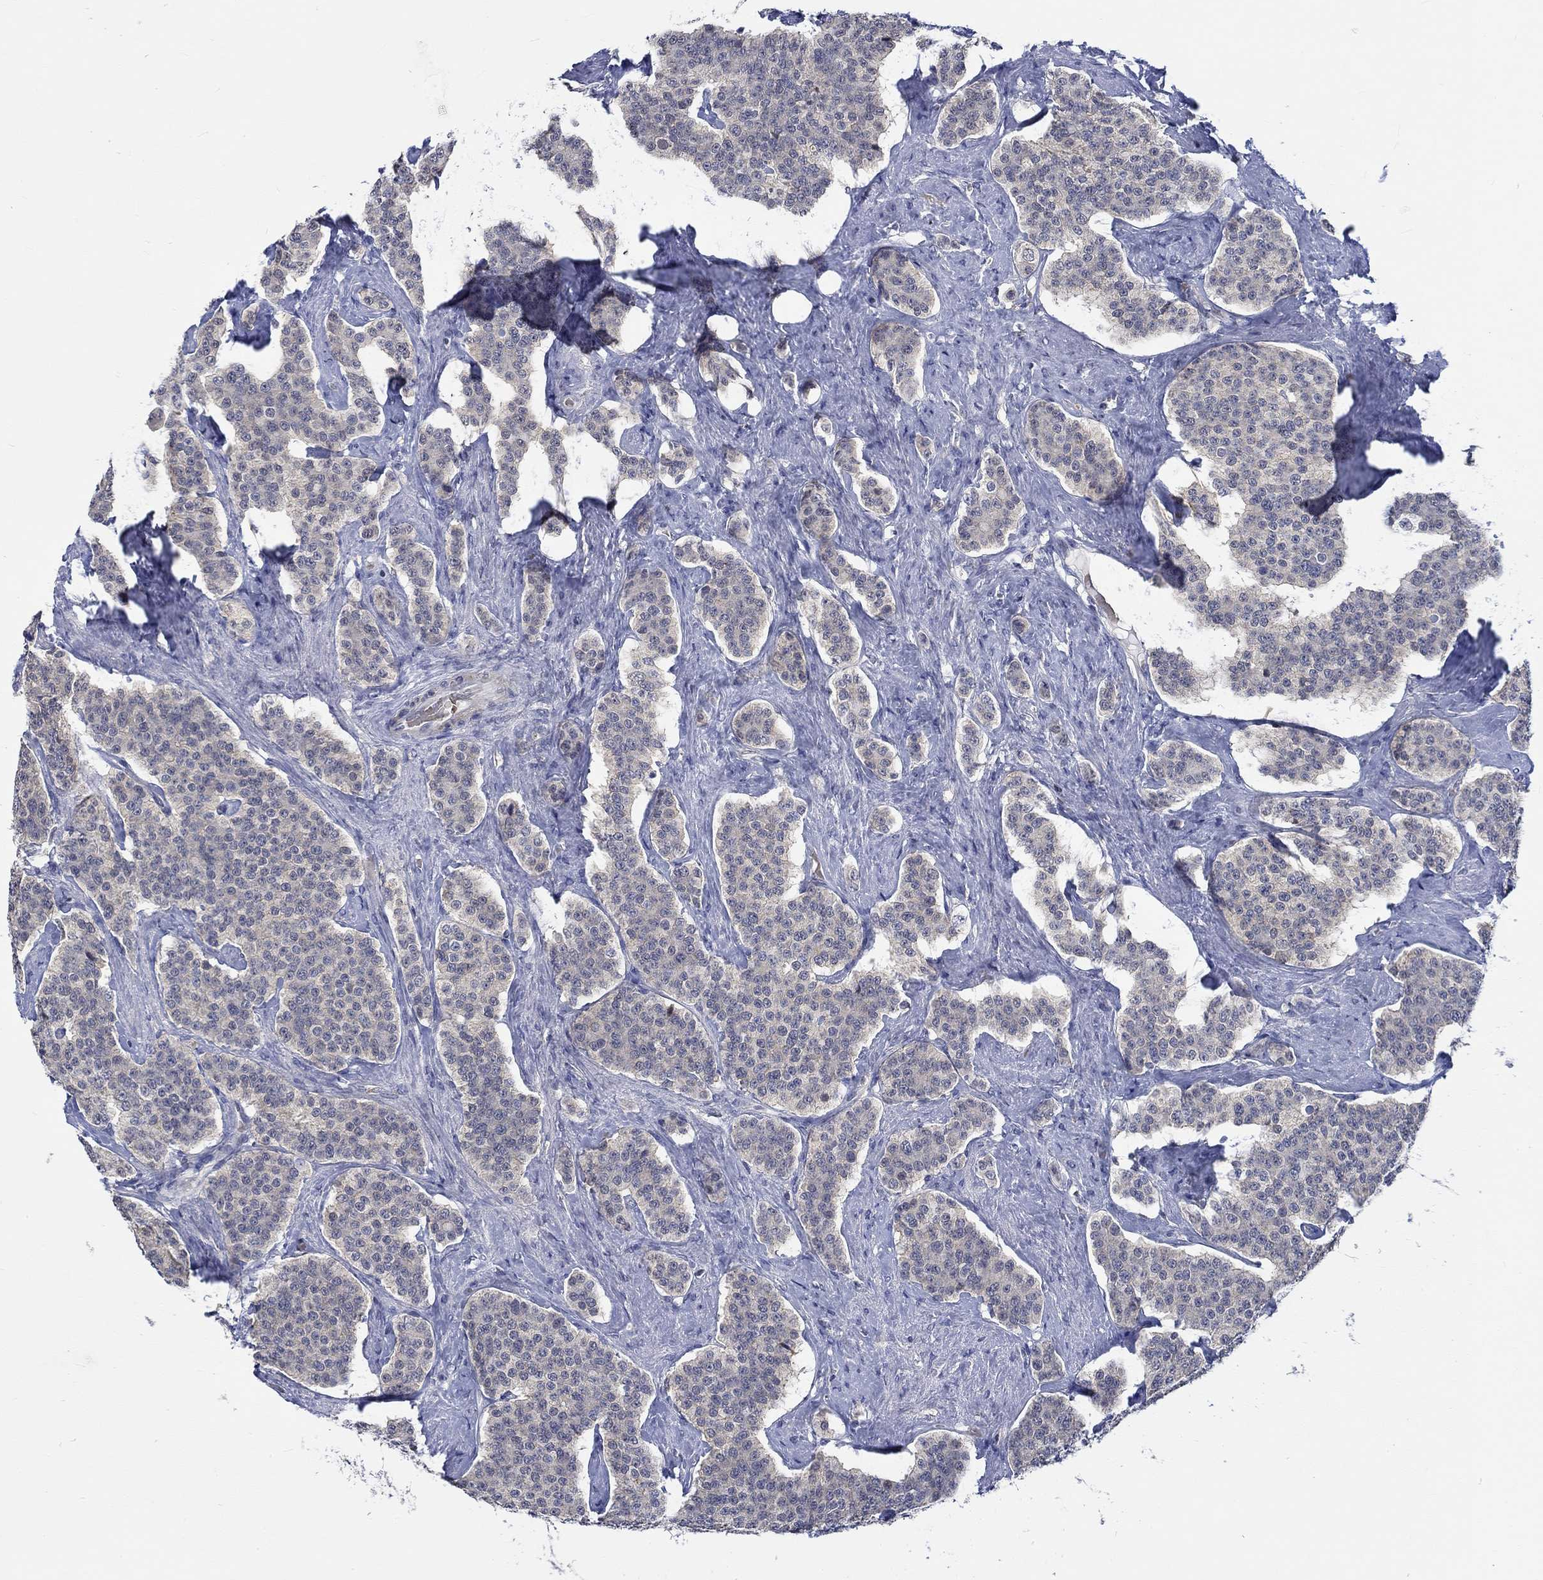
{"staining": {"intensity": "negative", "quantity": "none", "location": "none"}, "tissue": "carcinoid", "cell_type": "Tumor cells", "image_type": "cancer", "snomed": [{"axis": "morphology", "description": "Carcinoid, malignant, NOS"}, {"axis": "topography", "description": "Small intestine"}], "caption": "Immunohistochemical staining of human carcinoid (malignant) demonstrates no significant expression in tumor cells.", "gene": "WASF1", "patient": {"sex": "female", "age": 58}}